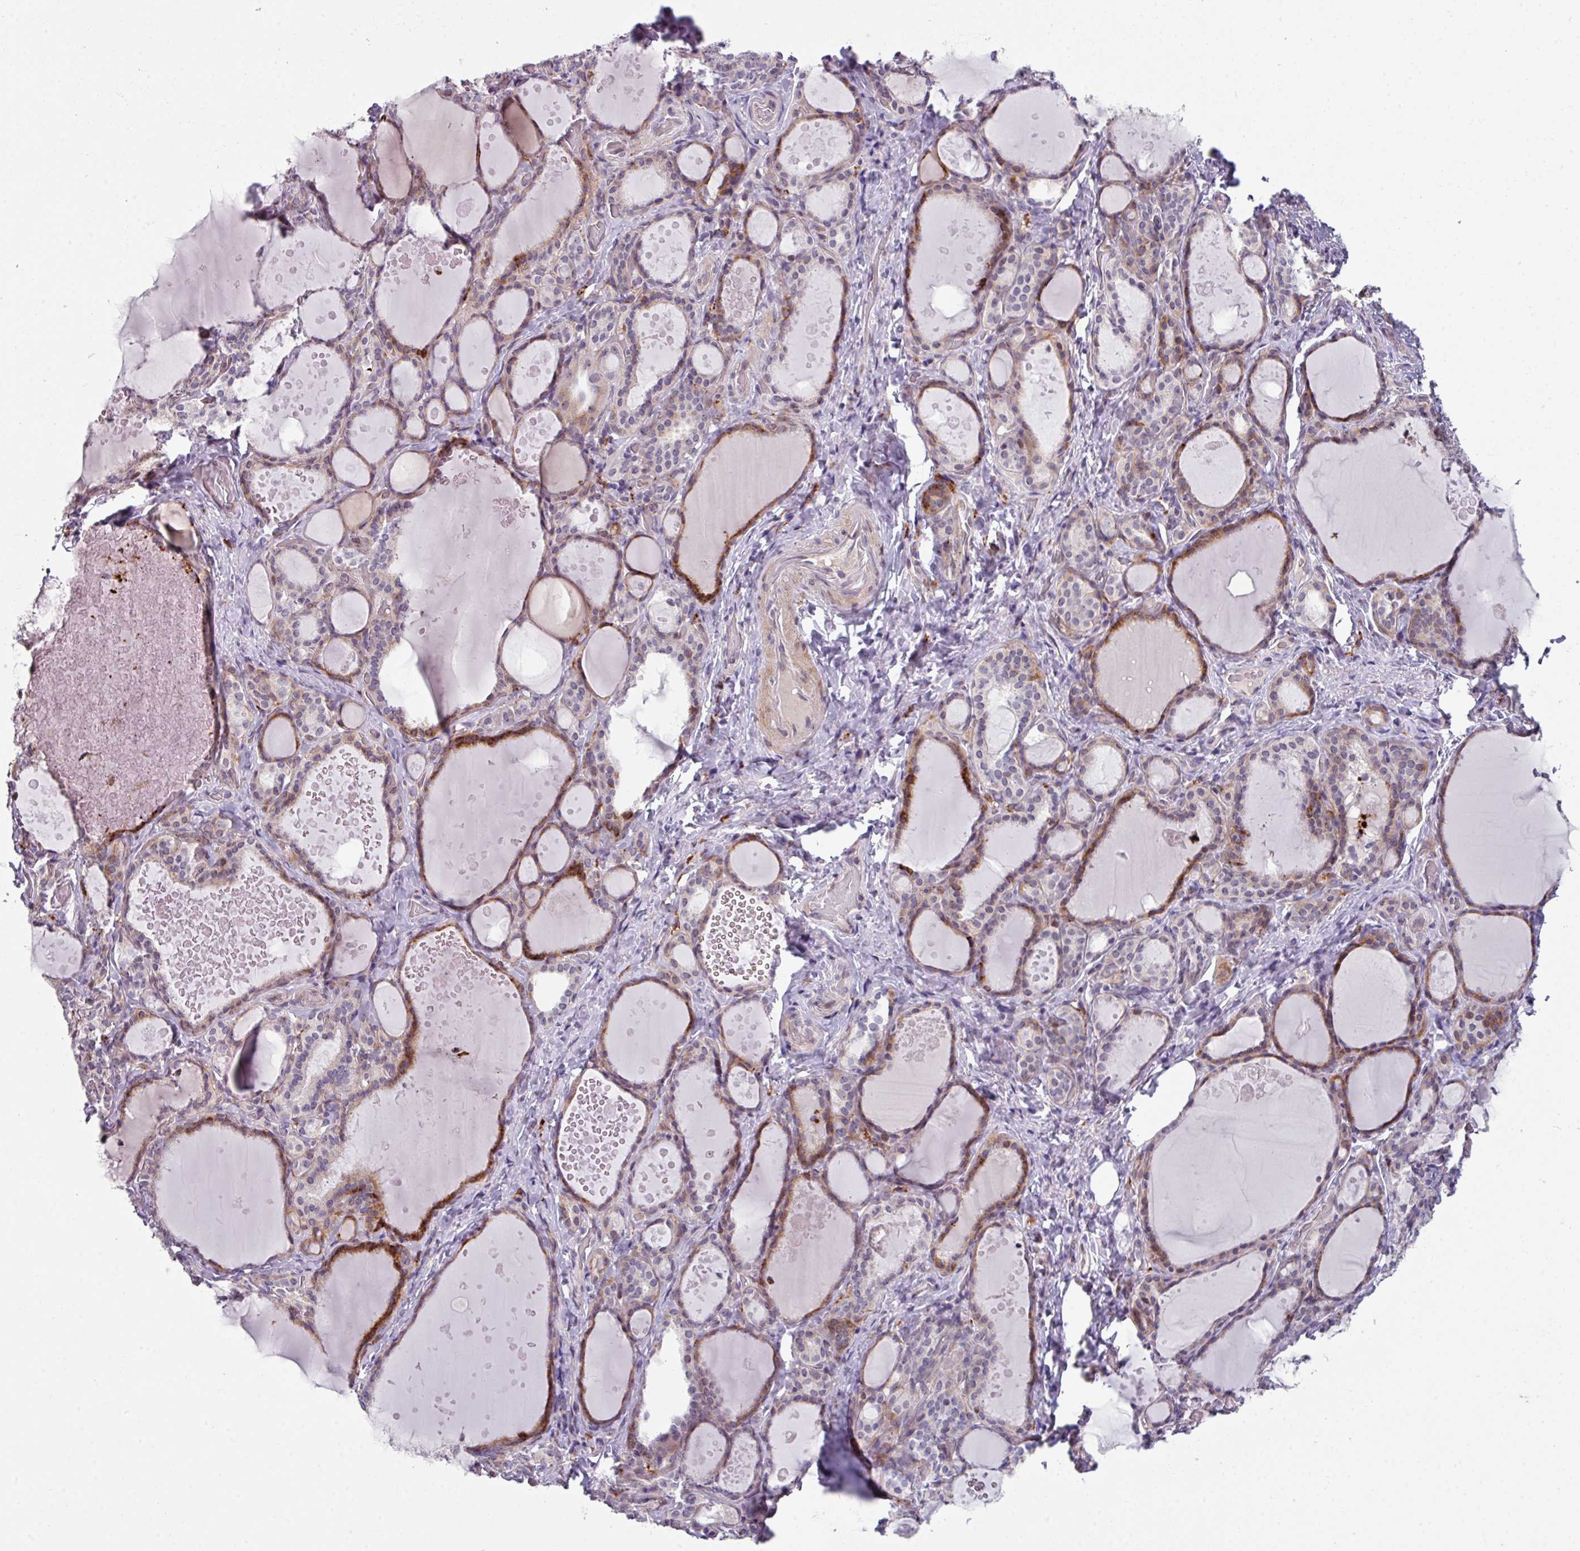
{"staining": {"intensity": "moderate", "quantity": "25%-75%", "location": "cytoplasmic/membranous"}, "tissue": "thyroid gland", "cell_type": "Glandular cells", "image_type": "normal", "snomed": [{"axis": "morphology", "description": "Normal tissue, NOS"}, {"axis": "topography", "description": "Thyroid gland"}], "caption": "Glandular cells display medium levels of moderate cytoplasmic/membranous staining in approximately 25%-75% of cells in benign thyroid gland.", "gene": "BMS1", "patient": {"sex": "female", "age": 46}}